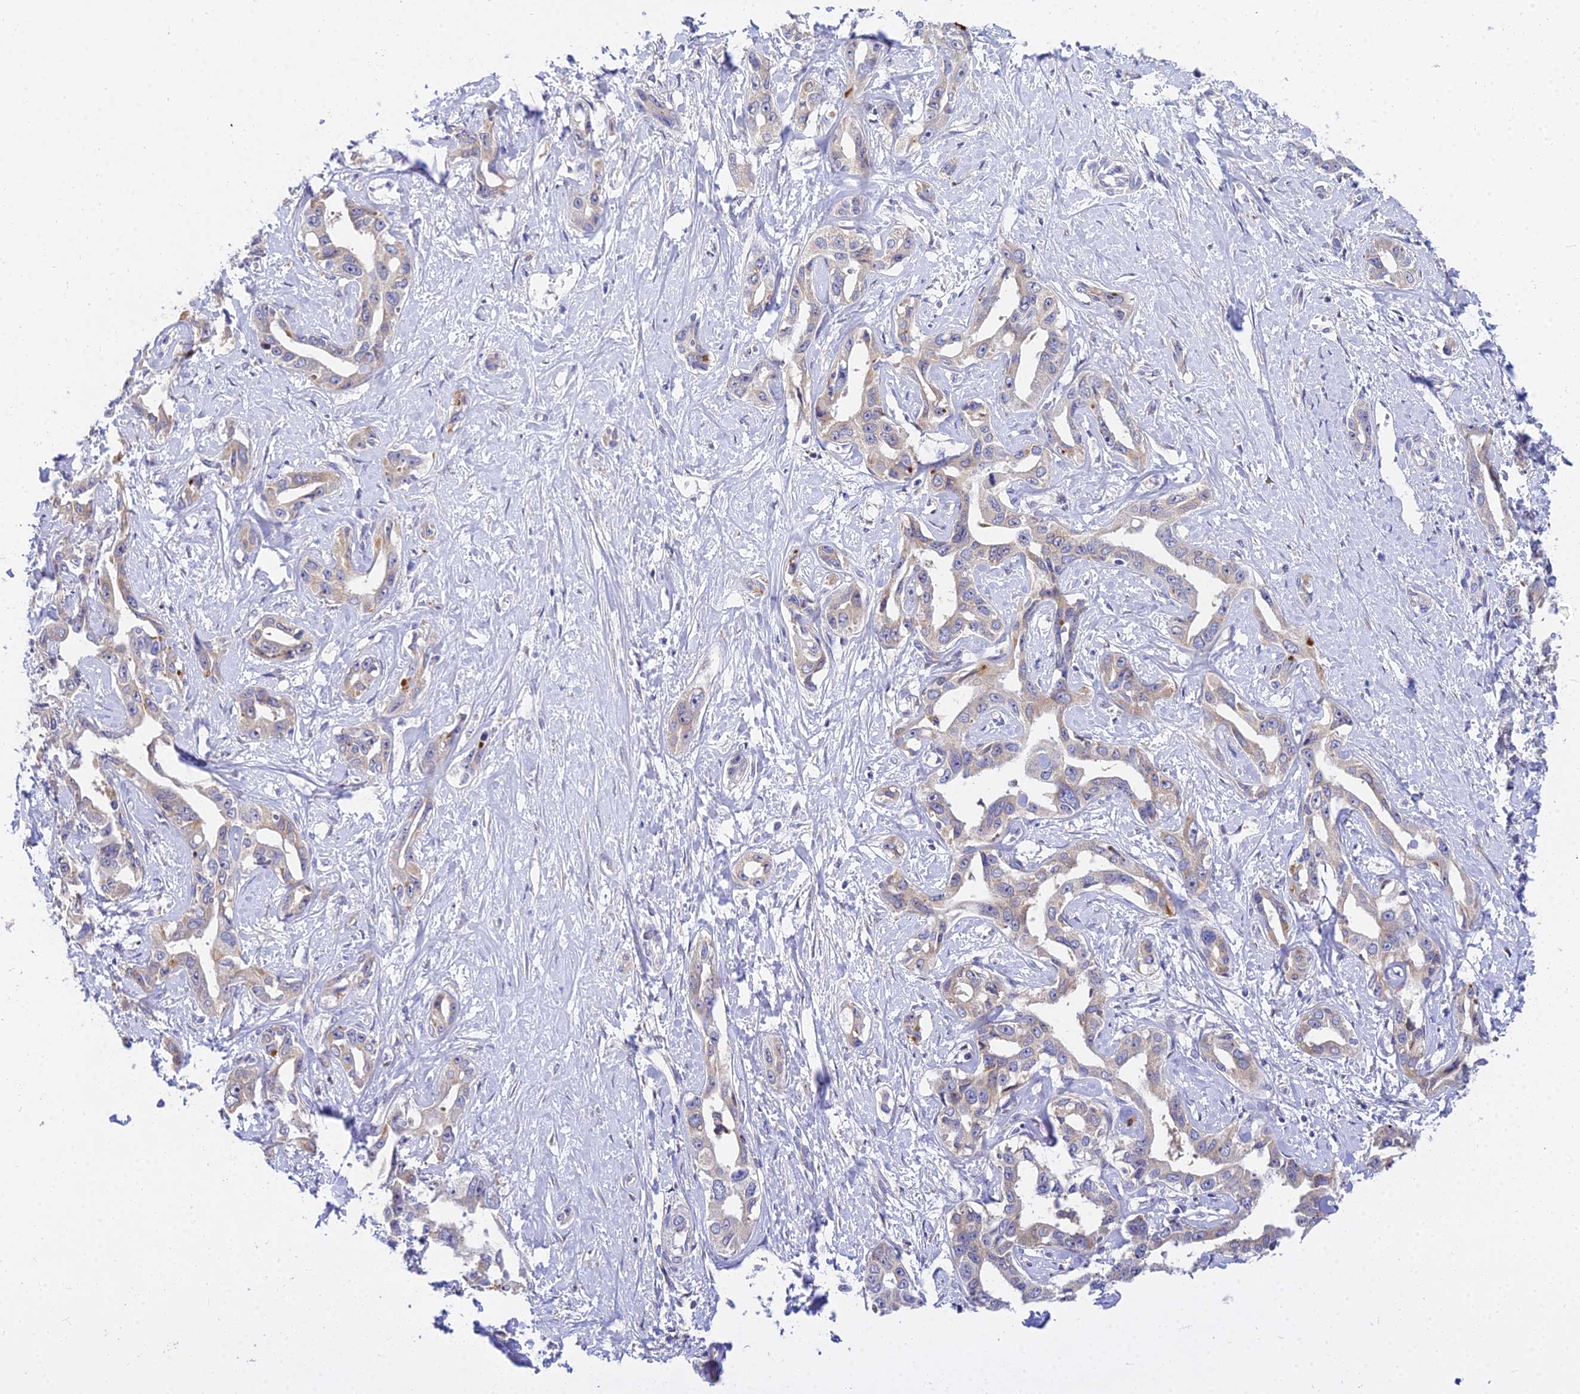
{"staining": {"intensity": "weak", "quantity": "<25%", "location": "cytoplasmic/membranous"}, "tissue": "liver cancer", "cell_type": "Tumor cells", "image_type": "cancer", "snomed": [{"axis": "morphology", "description": "Cholangiocarcinoma"}, {"axis": "topography", "description": "Liver"}], "caption": "Cholangiocarcinoma (liver) was stained to show a protein in brown. There is no significant positivity in tumor cells.", "gene": "ARL8B", "patient": {"sex": "male", "age": 59}}